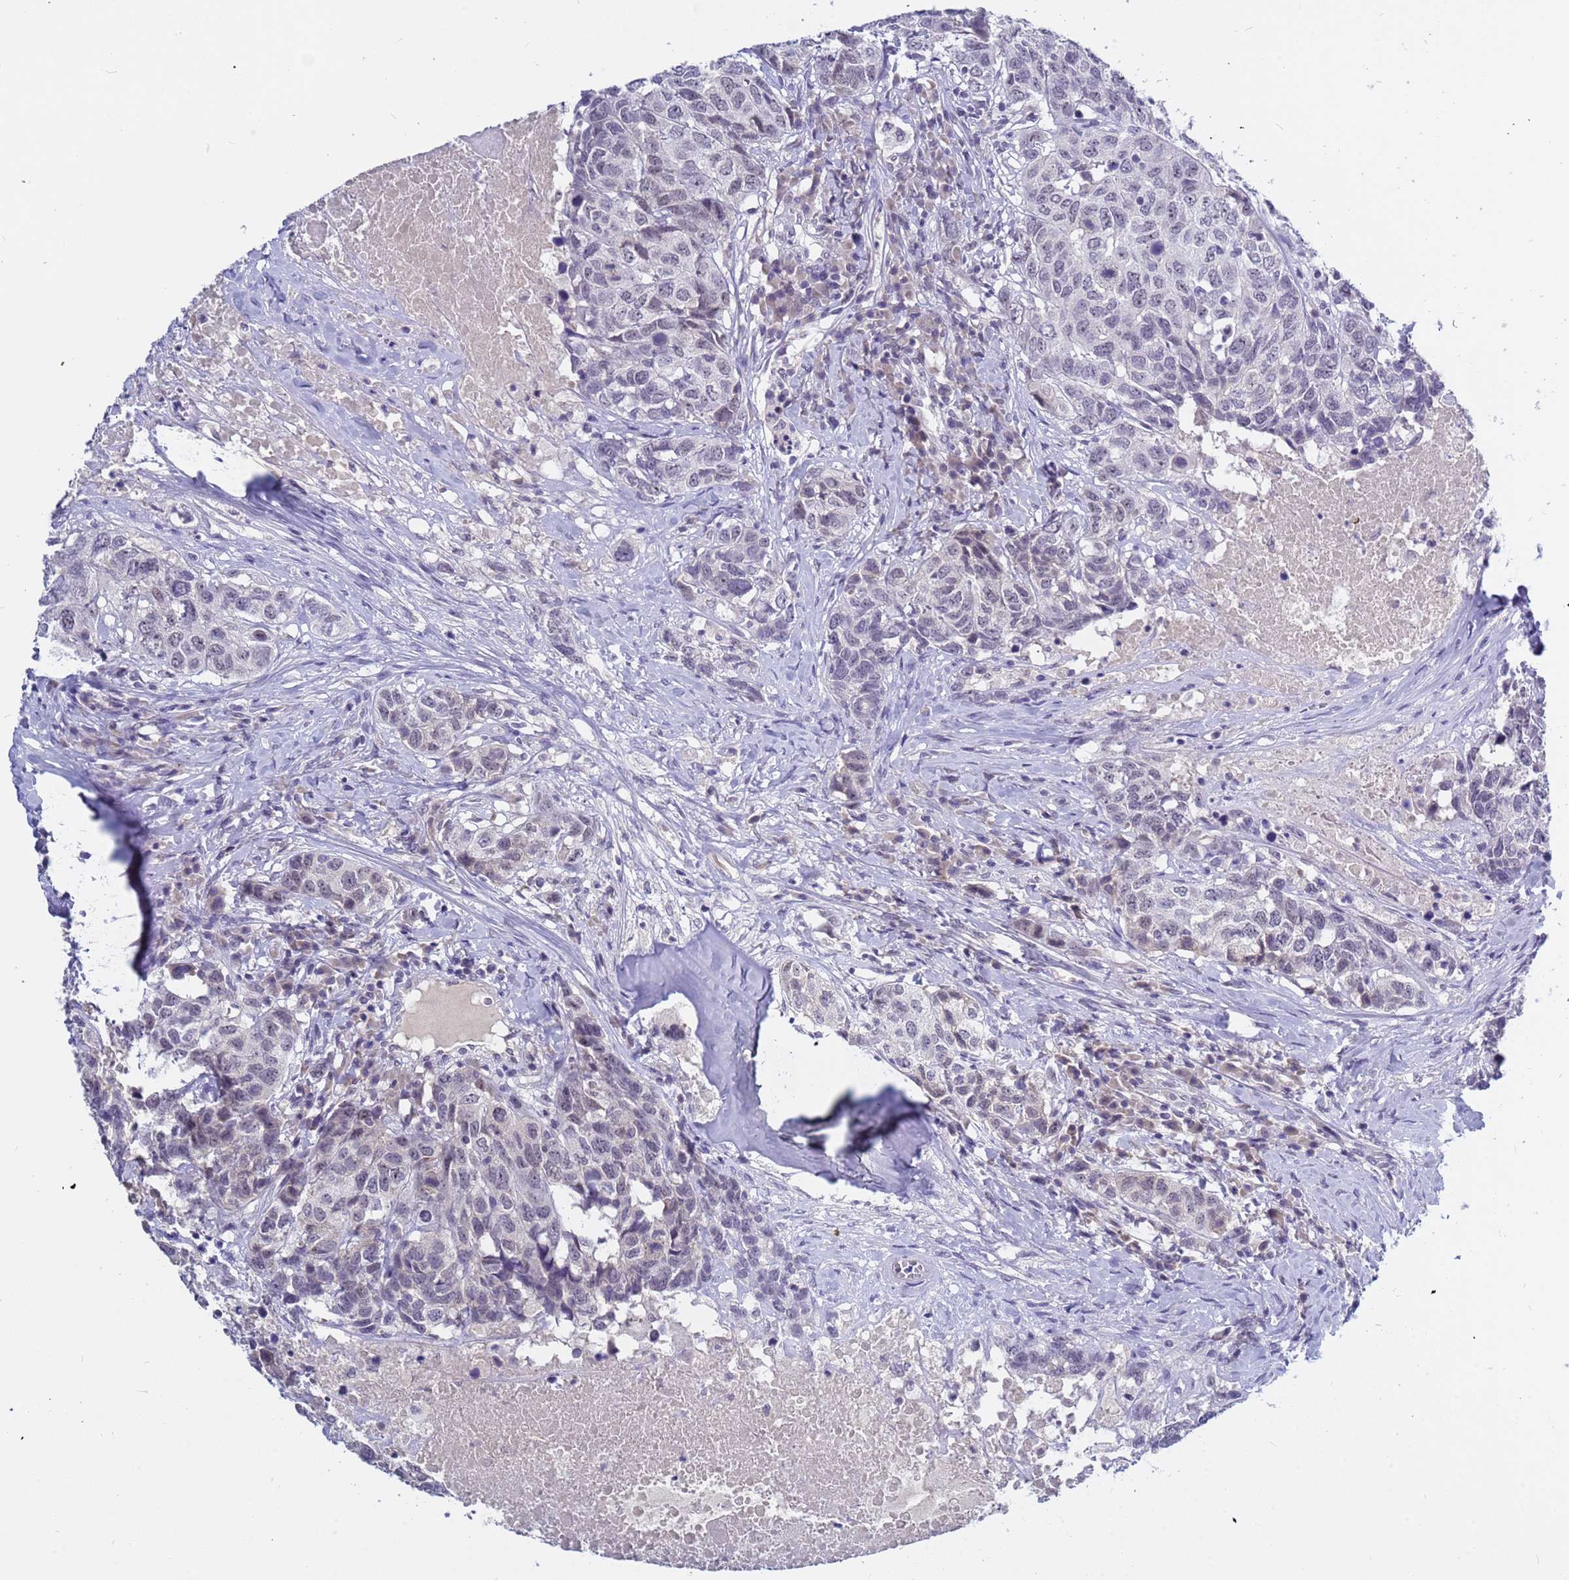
{"staining": {"intensity": "weak", "quantity": "<25%", "location": "nuclear"}, "tissue": "head and neck cancer", "cell_type": "Tumor cells", "image_type": "cancer", "snomed": [{"axis": "morphology", "description": "Squamous cell carcinoma, NOS"}, {"axis": "topography", "description": "Head-Neck"}], "caption": "DAB (3,3'-diaminobenzidine) immunohistochemical staining of human head and neck cancer shows no significant staining in tumor cells. Brightfield microscopy of IHC stained with DAB (3,3'-diaminobenzidine) (brown) and hematoxylin (blue), captured at high magnification.", "gene": "CXorf65", "patient": {"sex": "male", "age": 66}}